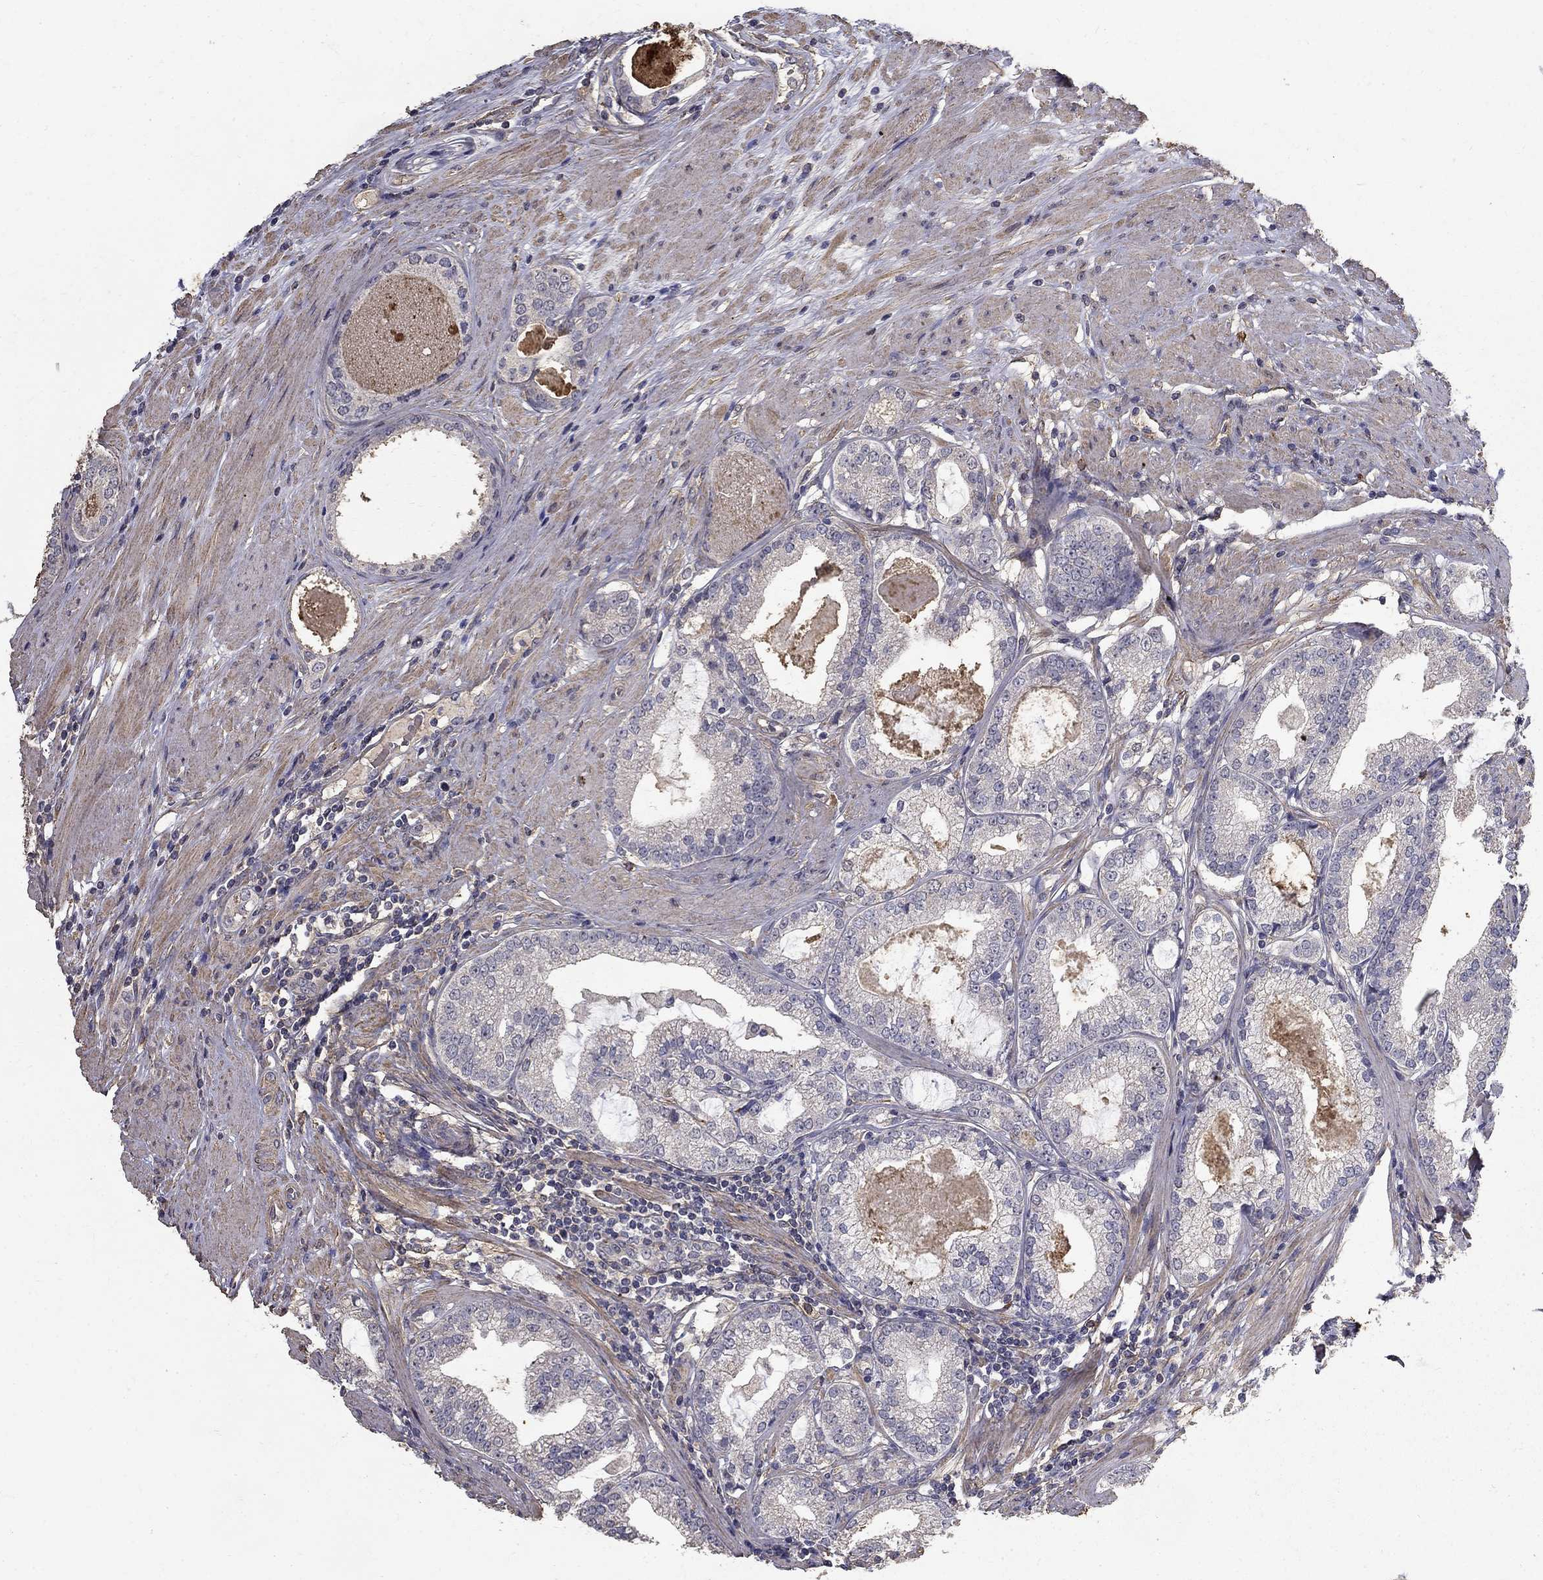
{"staining": {"intensity": "negative", "quantity": "none", "location": "none"}, "tissue": "prostate cancer", "cell_type": "Tumor cells", "image_type": "cancer", "snomed": [{"axis": "morphology", "description": "Adenocarcinoma, High grade"}, {"axis": "topography", "description": "Prostate and seminal vesicle, NOS"}], "caption": "Tumor cells are negative for brown protein staining in prostate cancer.", "gene": "MPP2", "patient": {"sex": "male", "age": 62}}